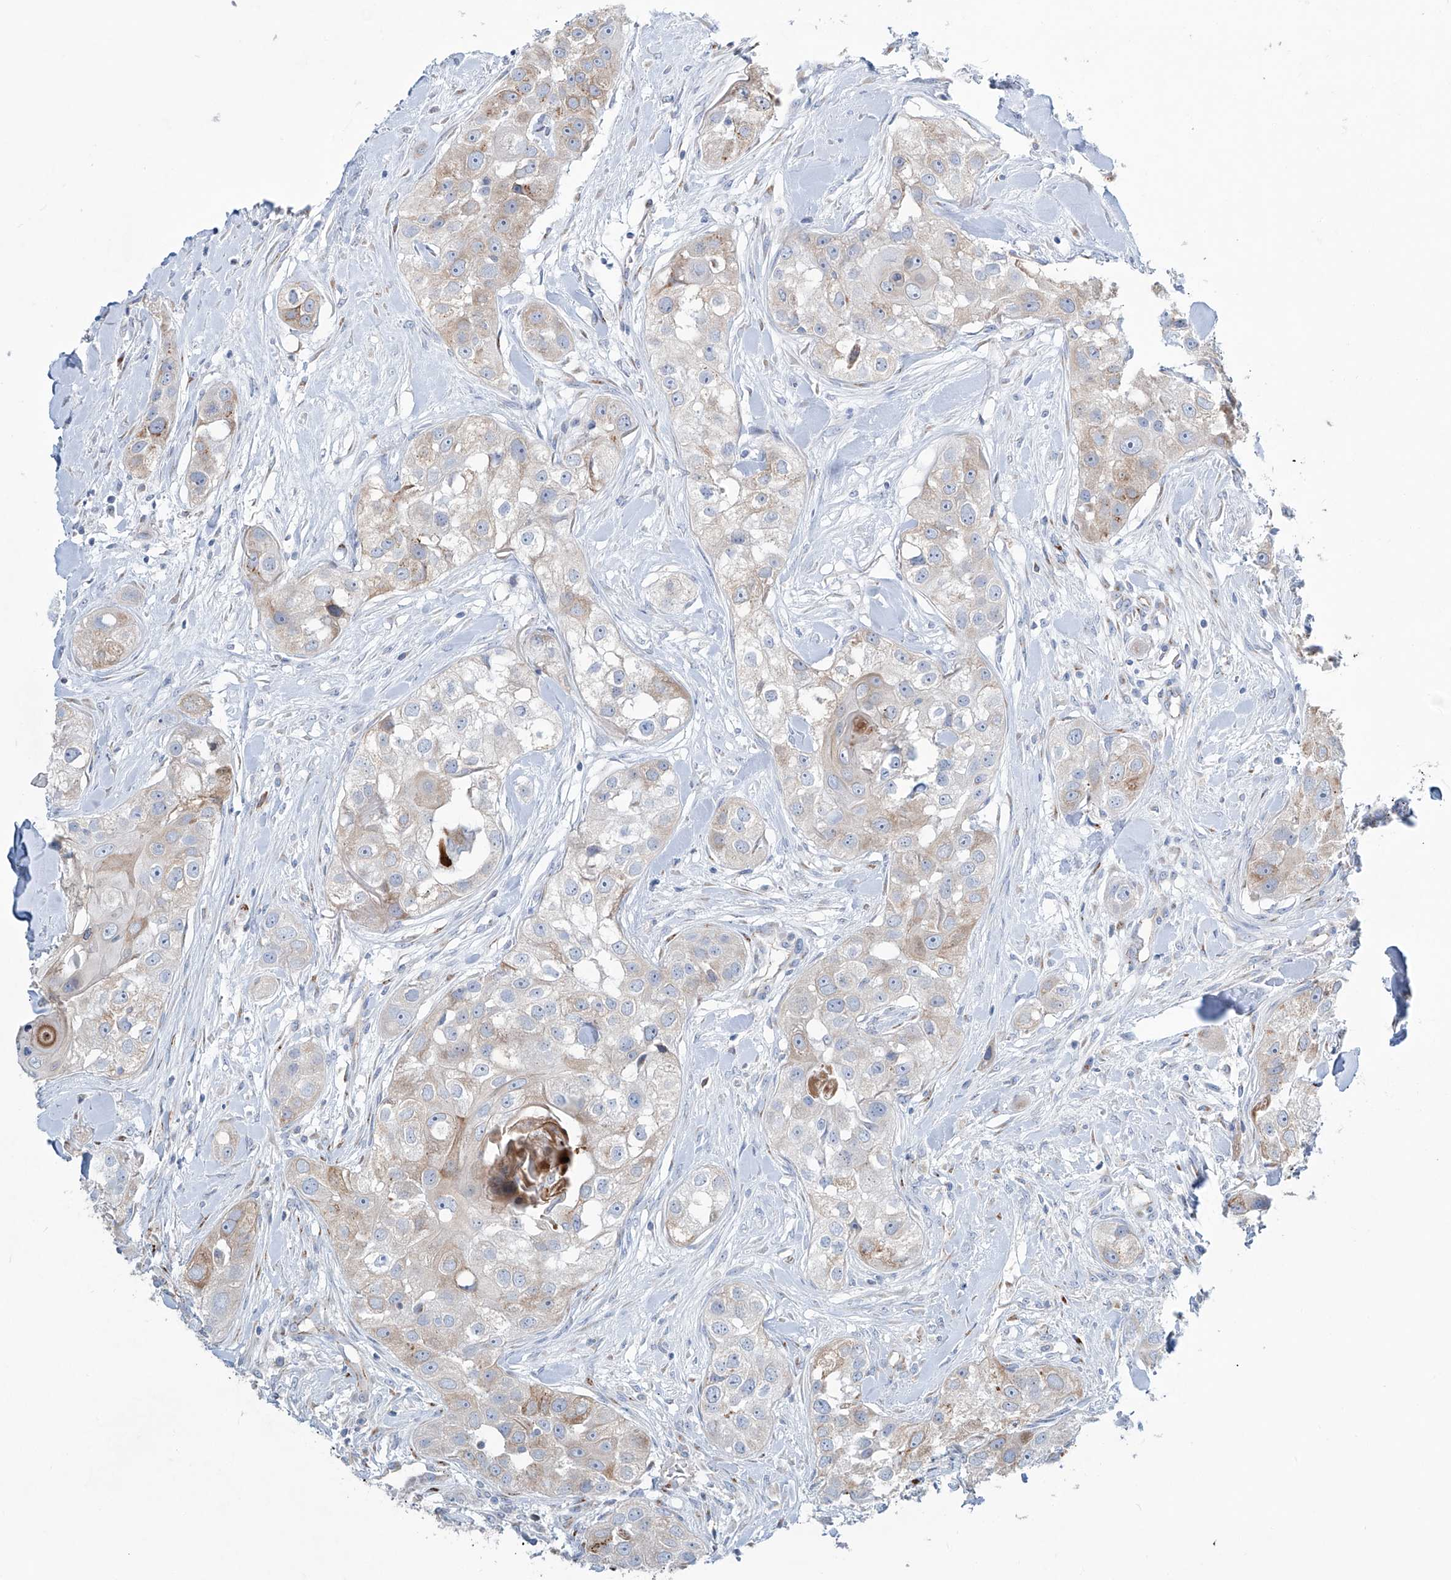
{"staining": {"intensity": "weak", "quantity": "25%-75%", "location": "cytoplasmic/membranous"}, "tissue": "head and neck cancer", "cell_type": "Tumor cells", "image_type": "cancer", "snomed": [{"axis": "morphology", "description": "Normal tissue, NOS"}, {"axis": "morphology", "description": "Squamous cell carcinoma, NOS"}, {"axis": "topography", "description": "Skeletal muscle"}, {"axis": "topography", "description": "Head-Neck"}], "caption": "Weak cytoplasmic/membranous positivity for a protein is appreciated in about 25%-75% of tumor cells of head and neck cancer (squamous cell carcinoma) using immunohistochemistry.", "gene": "CDH5", "patient": {"sex": "male", "age": 51}}